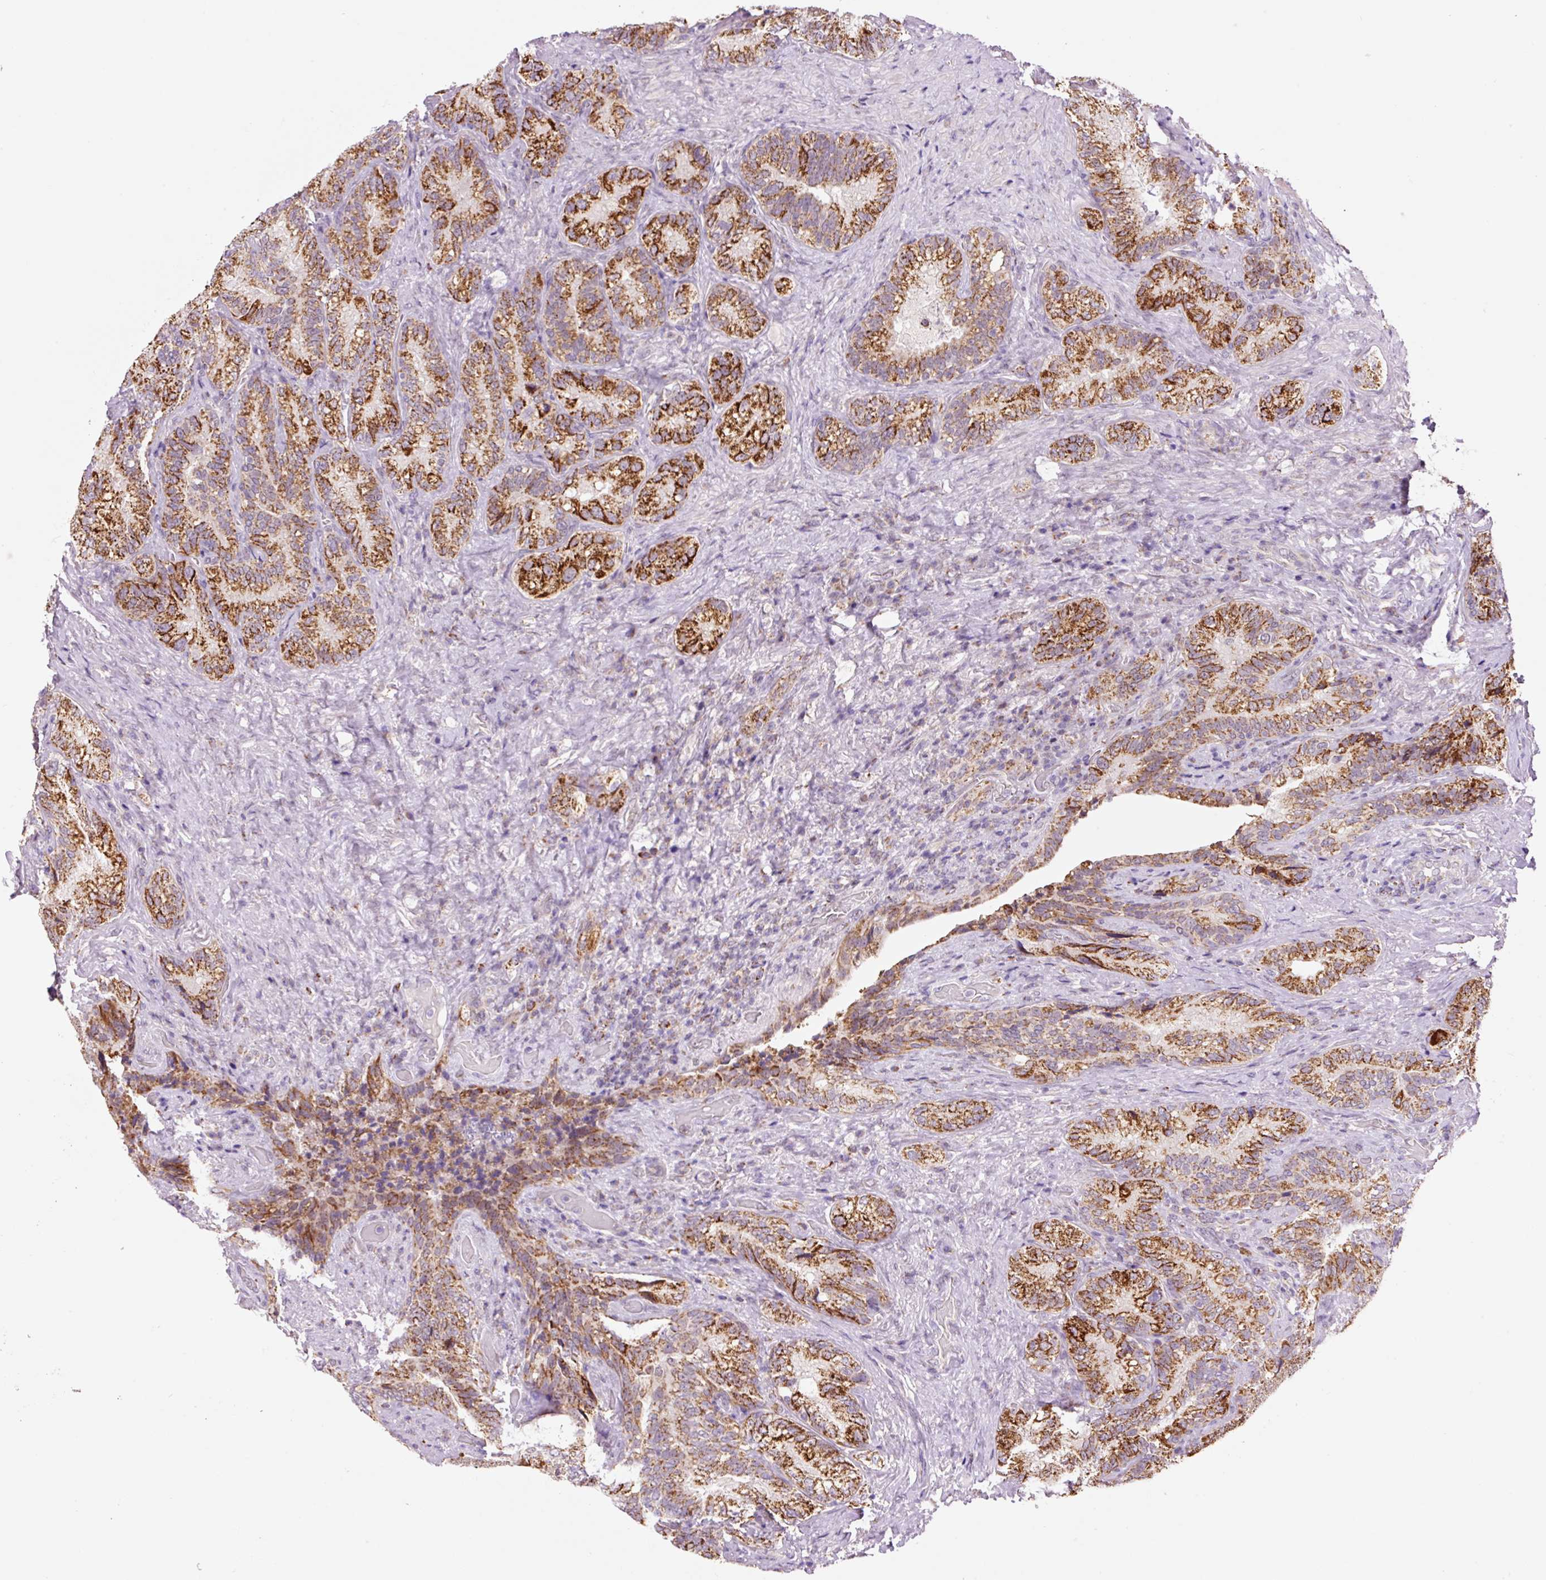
{"staining": {"intensity": "strong", "quantity": ">75%", "location": "cytoplasmic/membranous"}, "tissue": "seminal vesicle", "cell_type": "Glandular cells", "image_type": "normal", "snomed": [{"axis": "morphology", "description": "Normal tissue, NOS"}, {"axis": "topography", "description": "Seminal veicle"}], "caption": "Seminal vesicle stained with DAB (3,3'-diaminobenzidine) IHC displays high levels of strong cytoplasmic/membranous expression in about >75% of glandular cells.", "gene": "PCK2", "patient": {"sex": "male", "age": 68}}